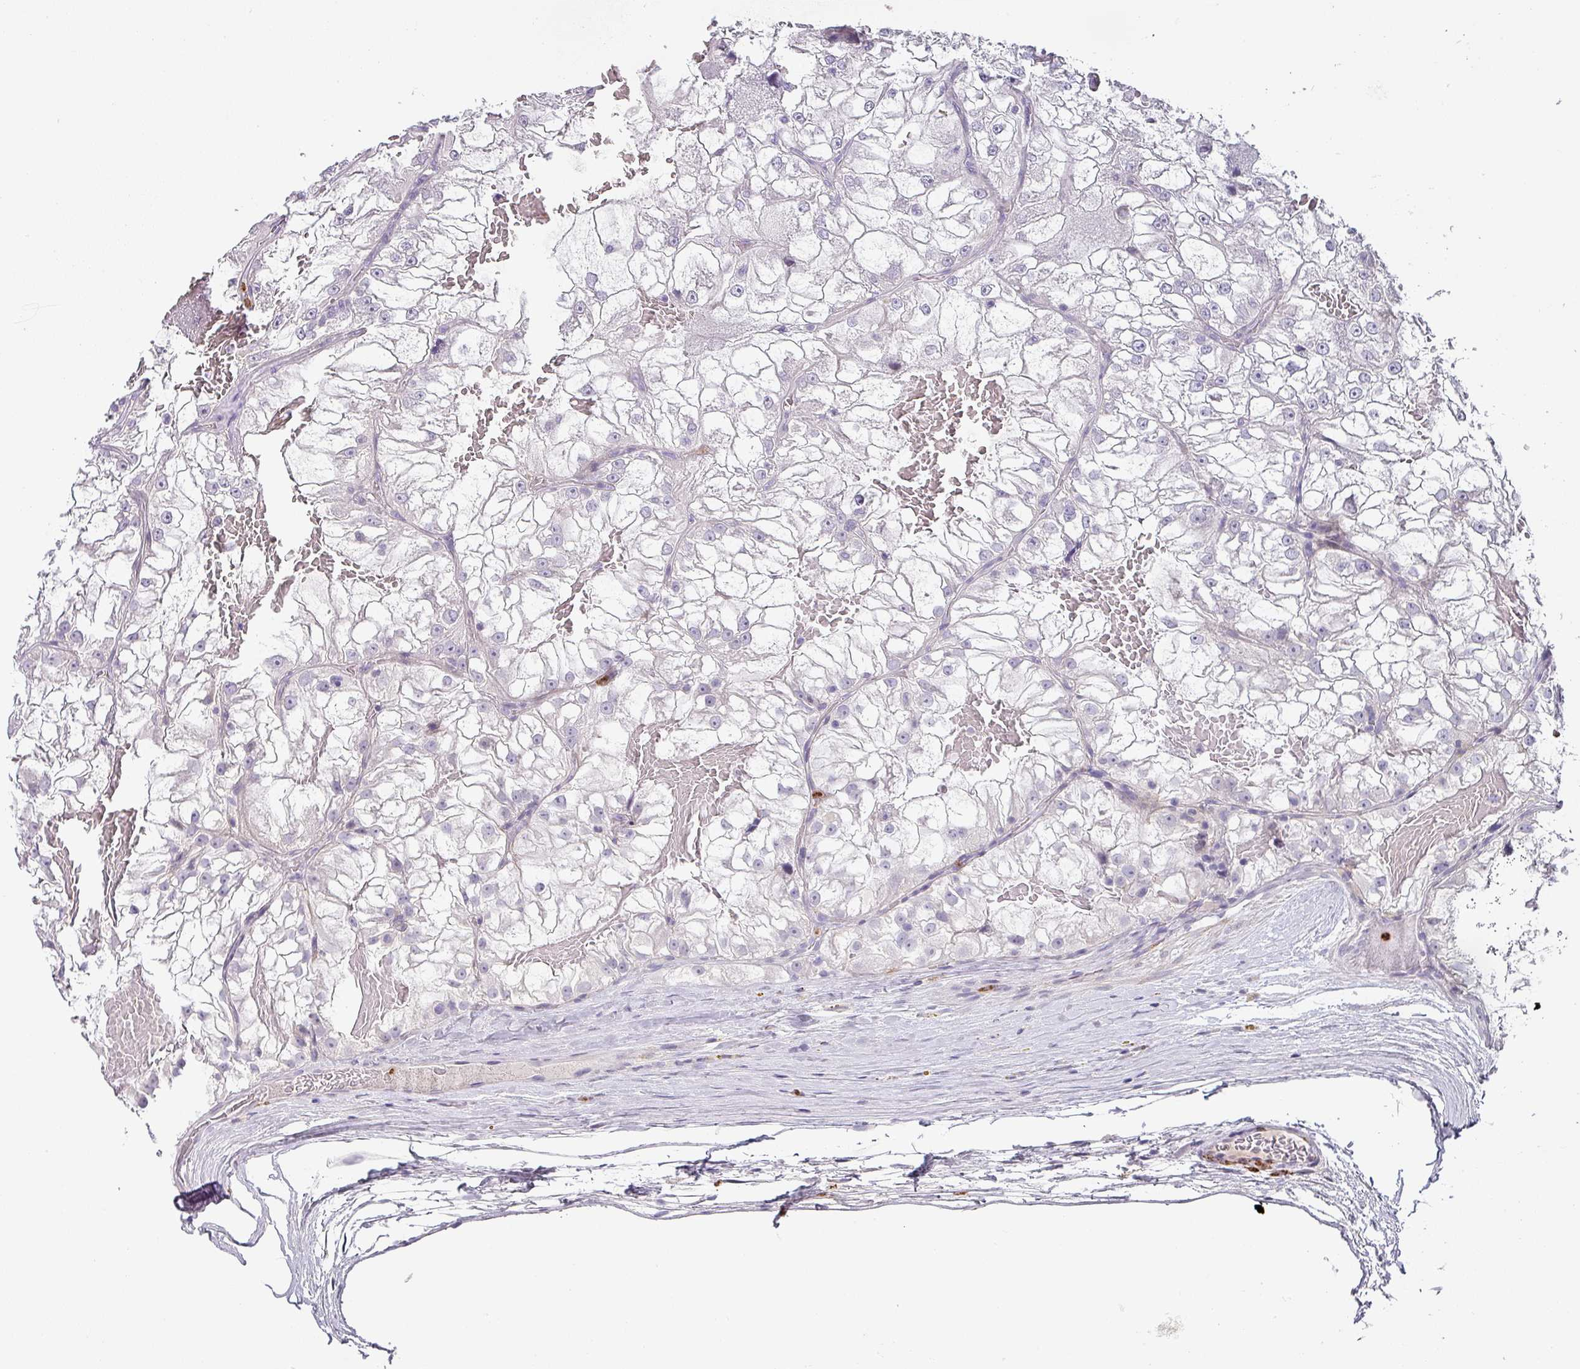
{"staining": {"intensity": "negative", "quantity": "none", "location": "none"}, "tissue": "renal cancer", "cell_type": "Tumor cells", "image_type": "cancer", "snomed": [{"axis": "morphology", "description": "Adenocarcinoma, NOS"}, {"axis": "topography", "description": "Kidney"}], "caption": "Protein analysis of adenocarcinoma (renal) demonstrates no significant positivity in tumor cells. (DAB immunohistochemistry (IHC) visualized using brightfield microscopy, high magnification).", "gene": "BTLA", "patient": {"sex": "female", "age": 72}}